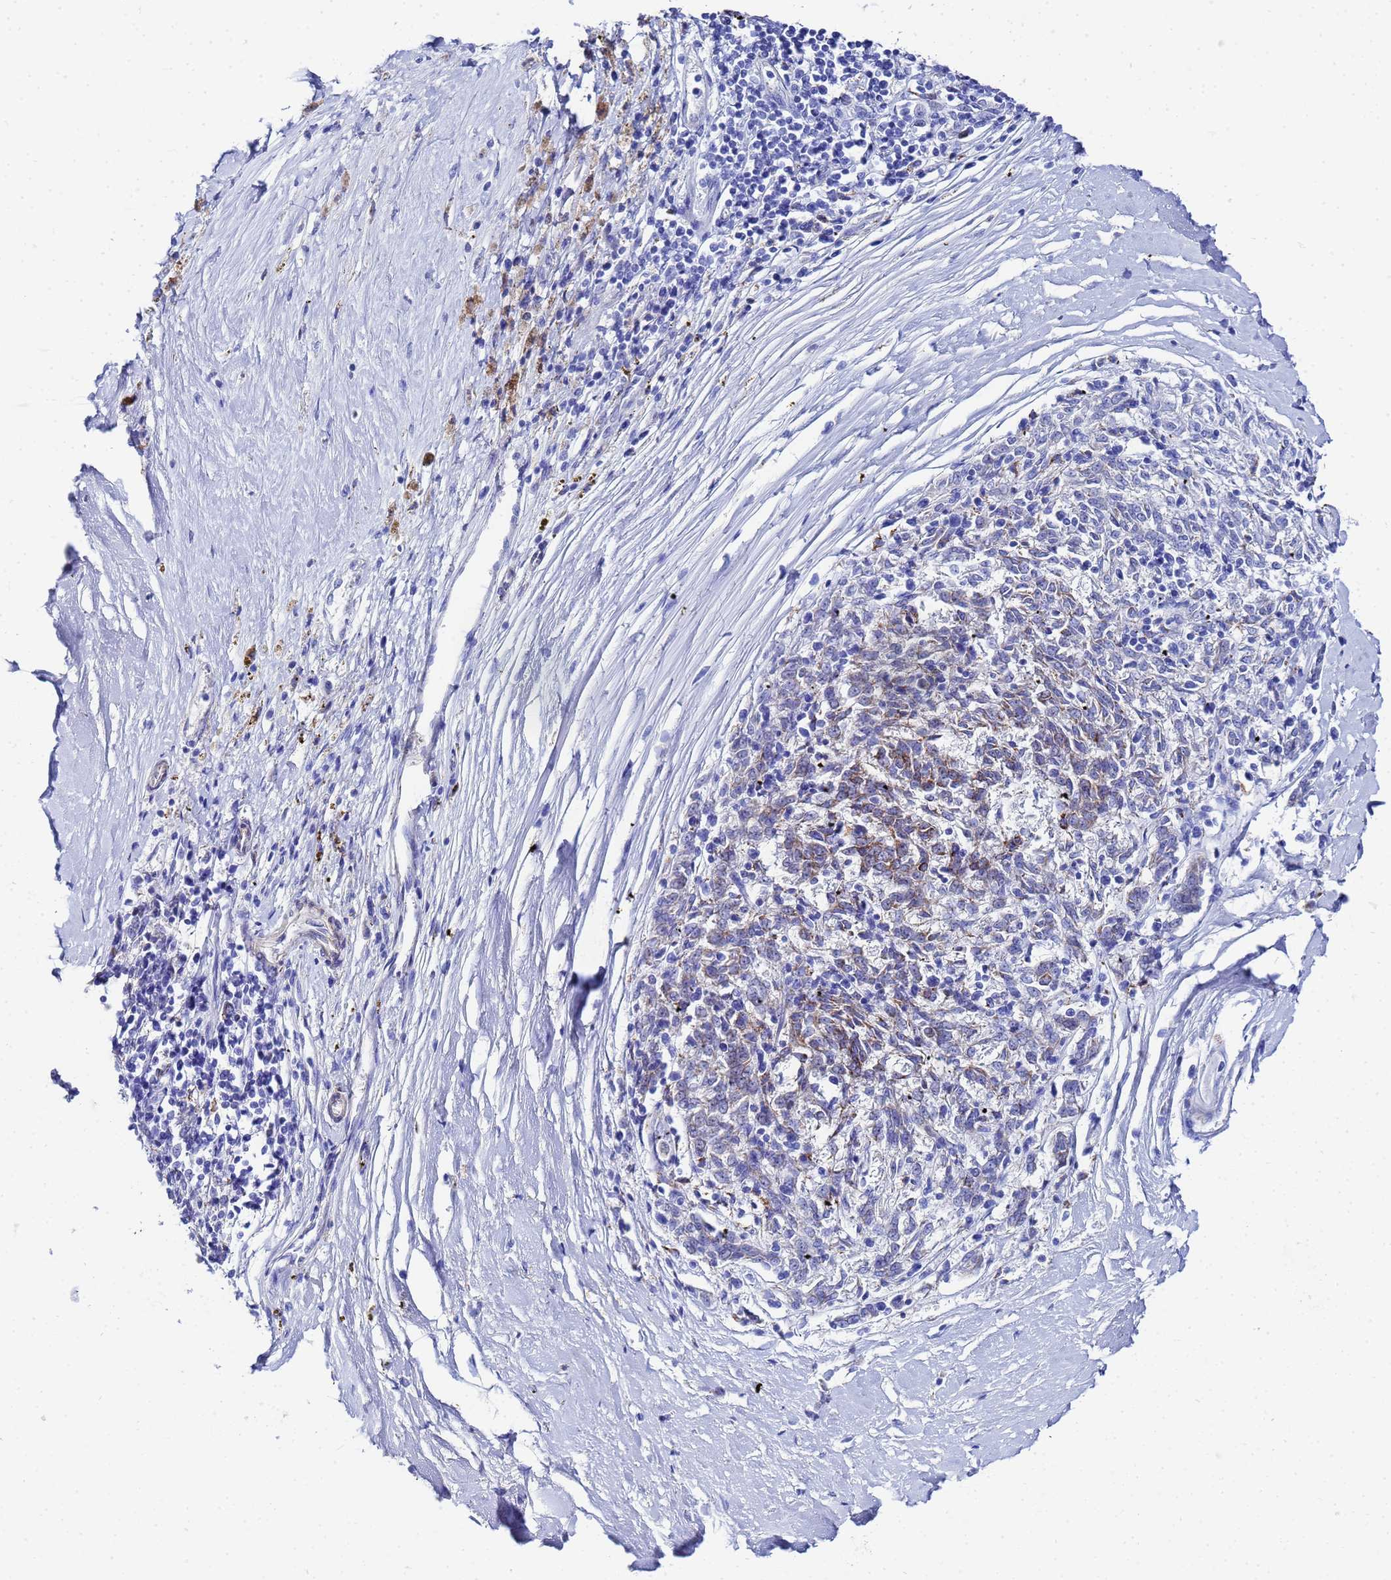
{"staining": {"intensity": "weak", "quantity": "25%-75%", "location": "cytoplasmic/membranous"}, "tissue": "melanoma", "cell_type": "Tumor cells", "image_type": "cancer", "snomed": [{"axis": "morphology", "description": "Malignant melanoma, NOS"}, {"axis": "topography", "description": "Skin"}], "caption": "Immunohistochemistry (IHC) of human melanoma demonstrates low levels of weak cytoplasmic/membranous staining in approximately 25%-75% of tumor cells.", "gene": "ZNF26", "patient": {"sex": "female", "age": 72}}